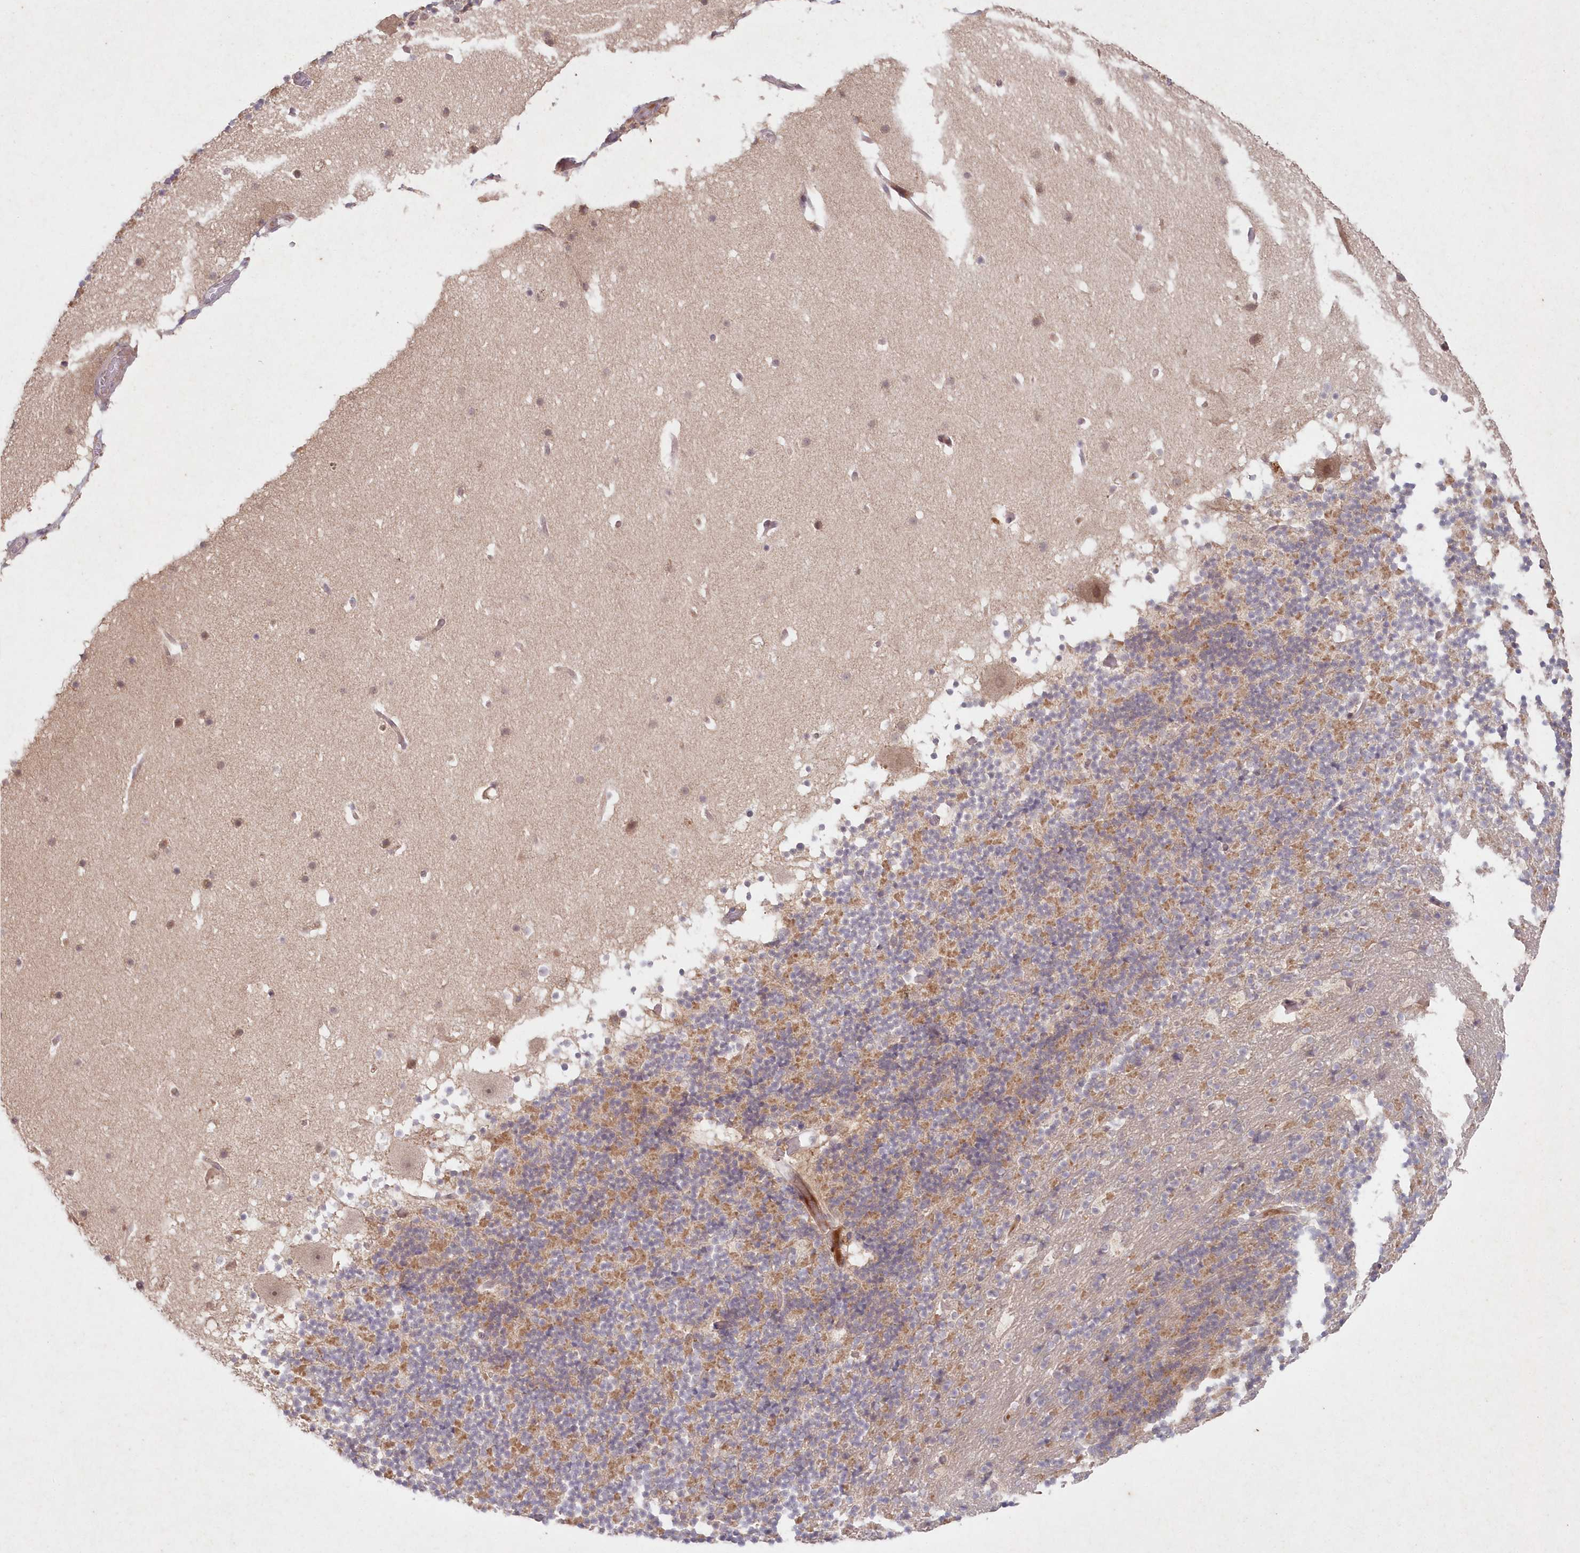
{"staining": {"intensity": "moderate", "quantity": "25%-75%", "location": "cytoplasmic/membranous"}, "tissue": "cerebellum", "cell_type": "Cells in granular layer", "image_type": "normal", "snomed": [{"axis": "morphology", "description": "Normal tissue, NOS"}, {"axis": "topography", "description": "Cerebellum"}], "caption": "Protein analysis of benign cerebellum demonstrates moderate cytoplasmic/membranous positivity in approximately 25%-75% of cells in granular layer.", "gene": "ASCC1", "patient": {"sex": "male", "age": 57}}